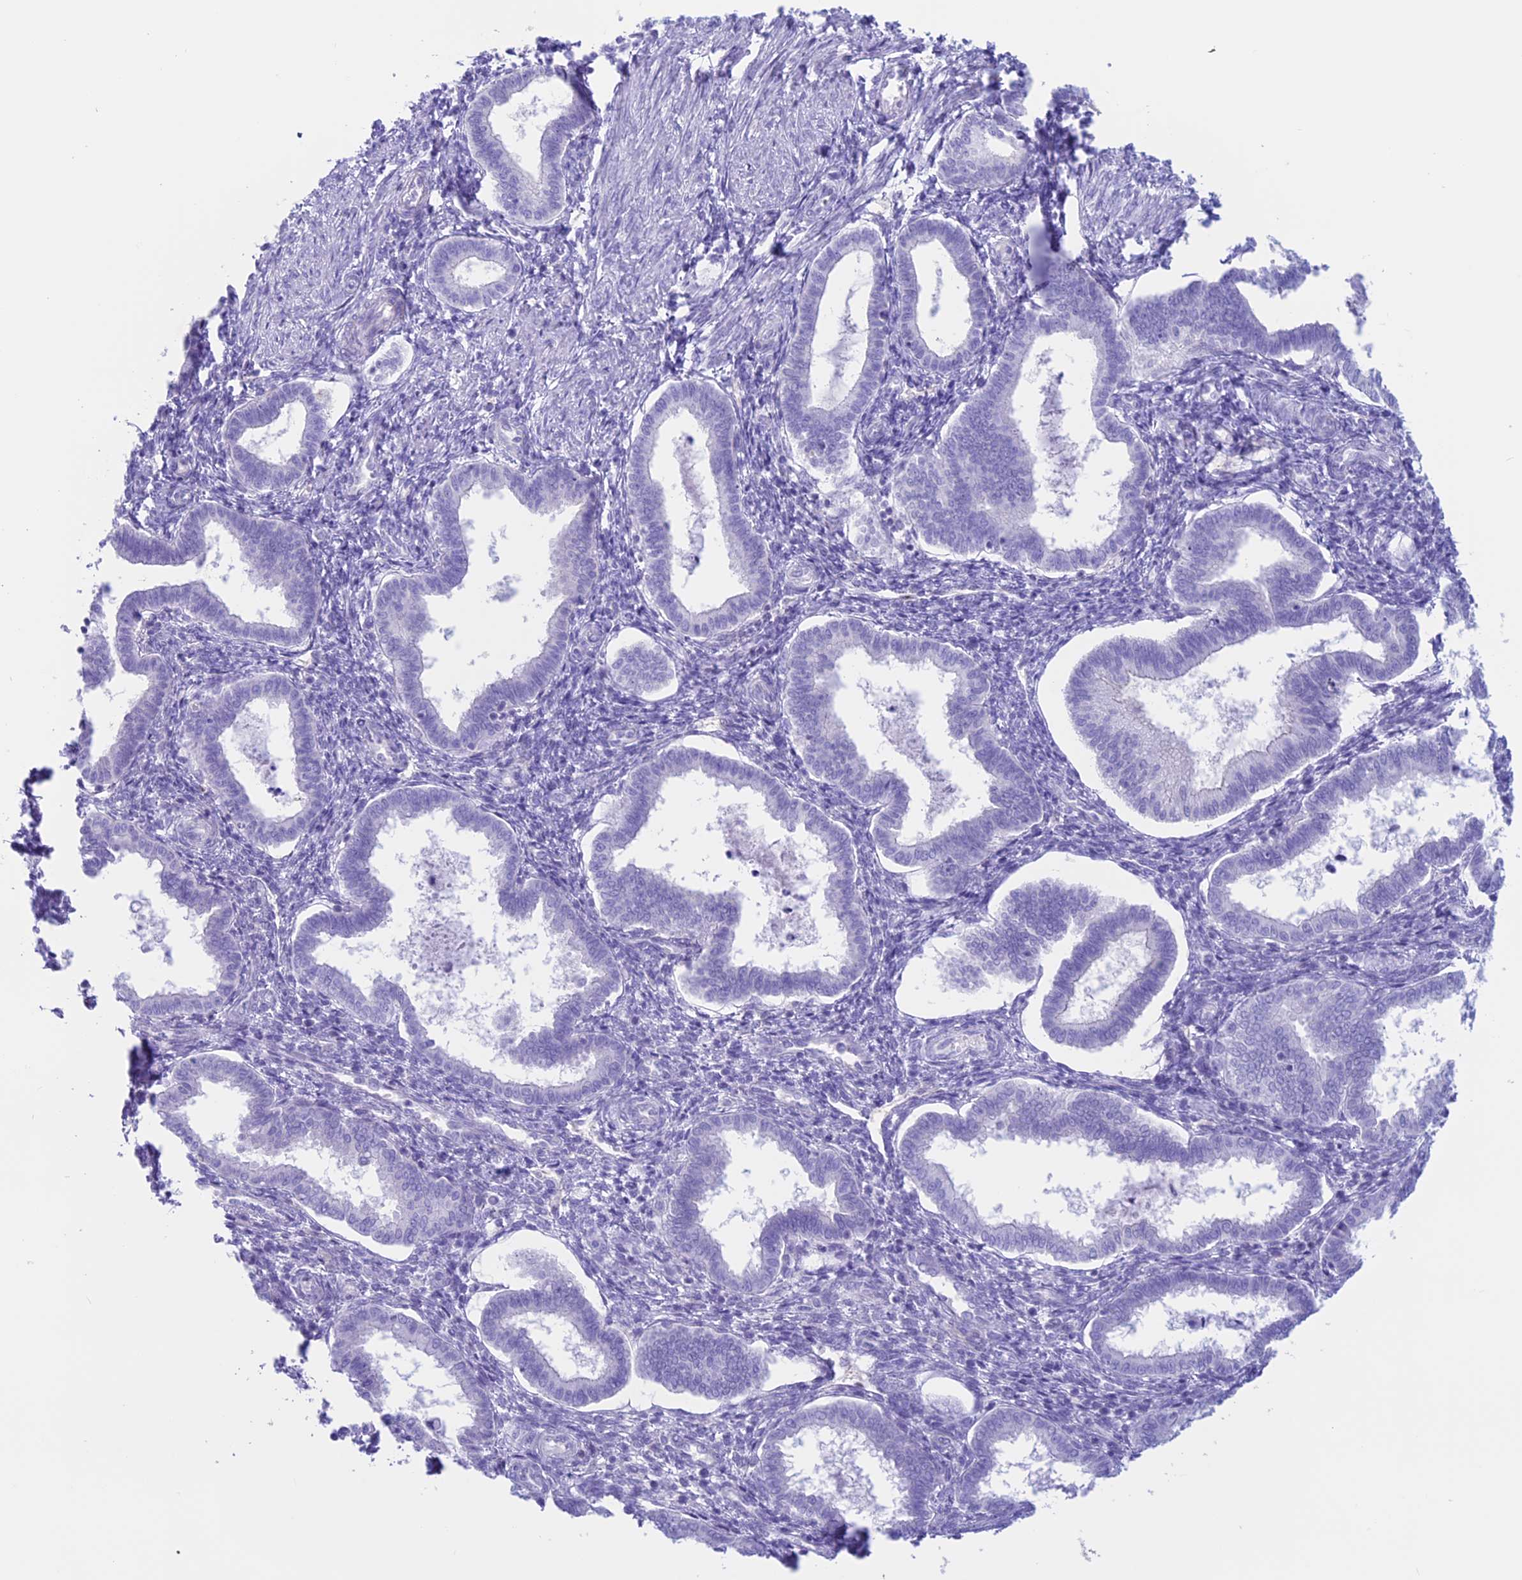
{"staining": {"intensity": "negative", "quantity": "none", "location": "none"}, "tissue": "endometrium", "cell_type": "Cells in endometrial stroma", "image_type": "normal", "snomed": [{"axis": "morphology", "description": "Normal tissue, NOS"}, {"axis": "topography", "description": "Endometrium"}], "caption": "Benign endometrium was stained to show a protein in brown. There is no significant staining in cells in endometrial stroma. The staining is performed using DAB brown chromogen with nuclei counter-stained in using hematoxylin.", "gene": "RP1", "patient": {"sex": "female", "age": 24}}